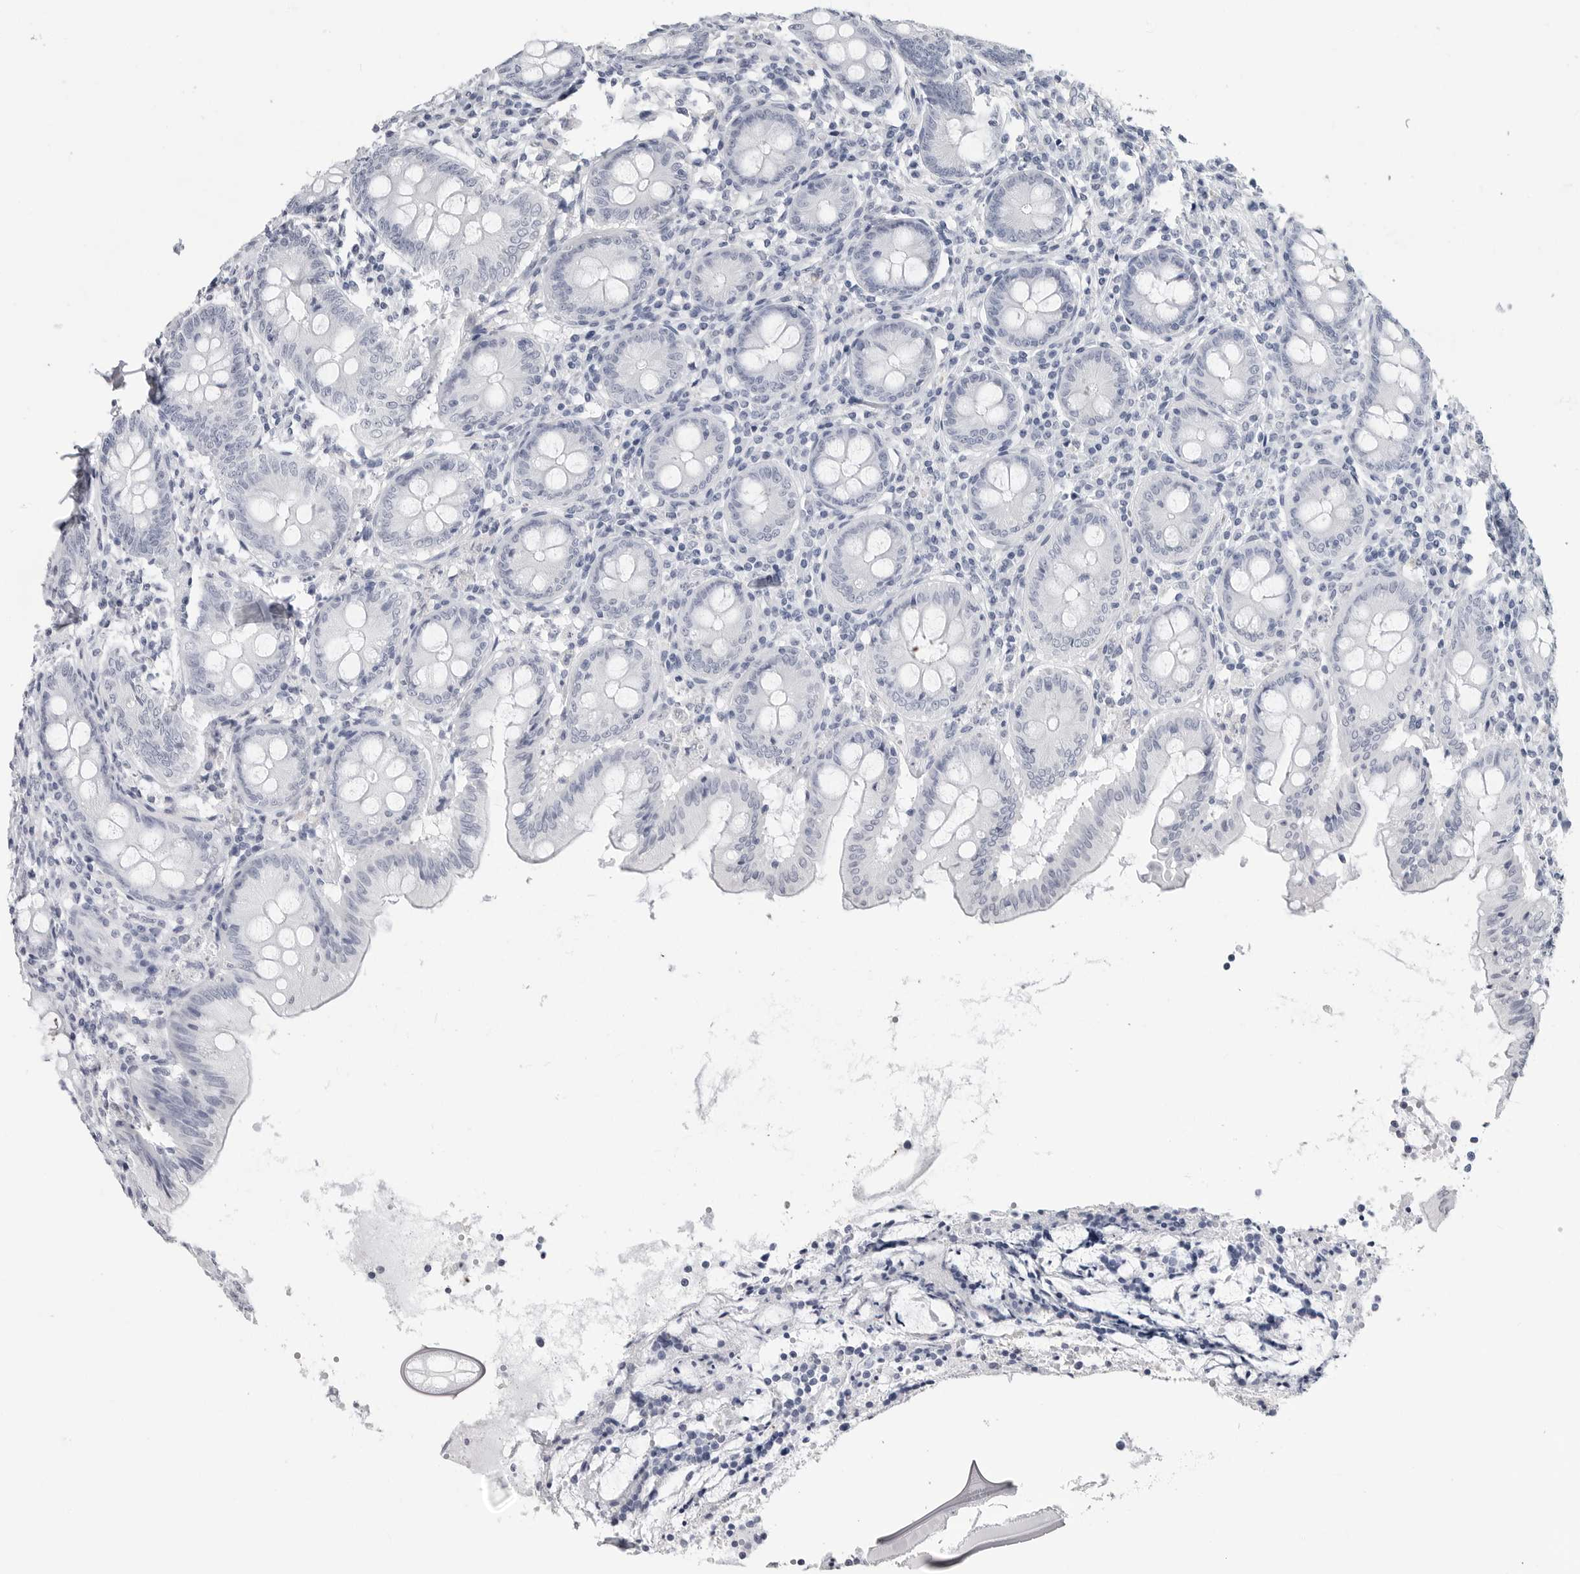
{"staining": {"intensity": "negative", "quantity": "none", "location": "none"}, "tissue": "appendix", "cell_type": "Glandular cells", "image_type": "normal", "snomed": [{"axis": "morphology", "description": "Normal tissue, NOS"}, {"axis": "topography", "description": "Appendix"}], "caption": "High power microscopy histopathology image of an immunohistochemistry (IHC) micrograph of unremarkable appendix, revealing no significant staining in glandular cells.", "gene": "CSH1", "patient": {"sex": "female", "age": 54}}